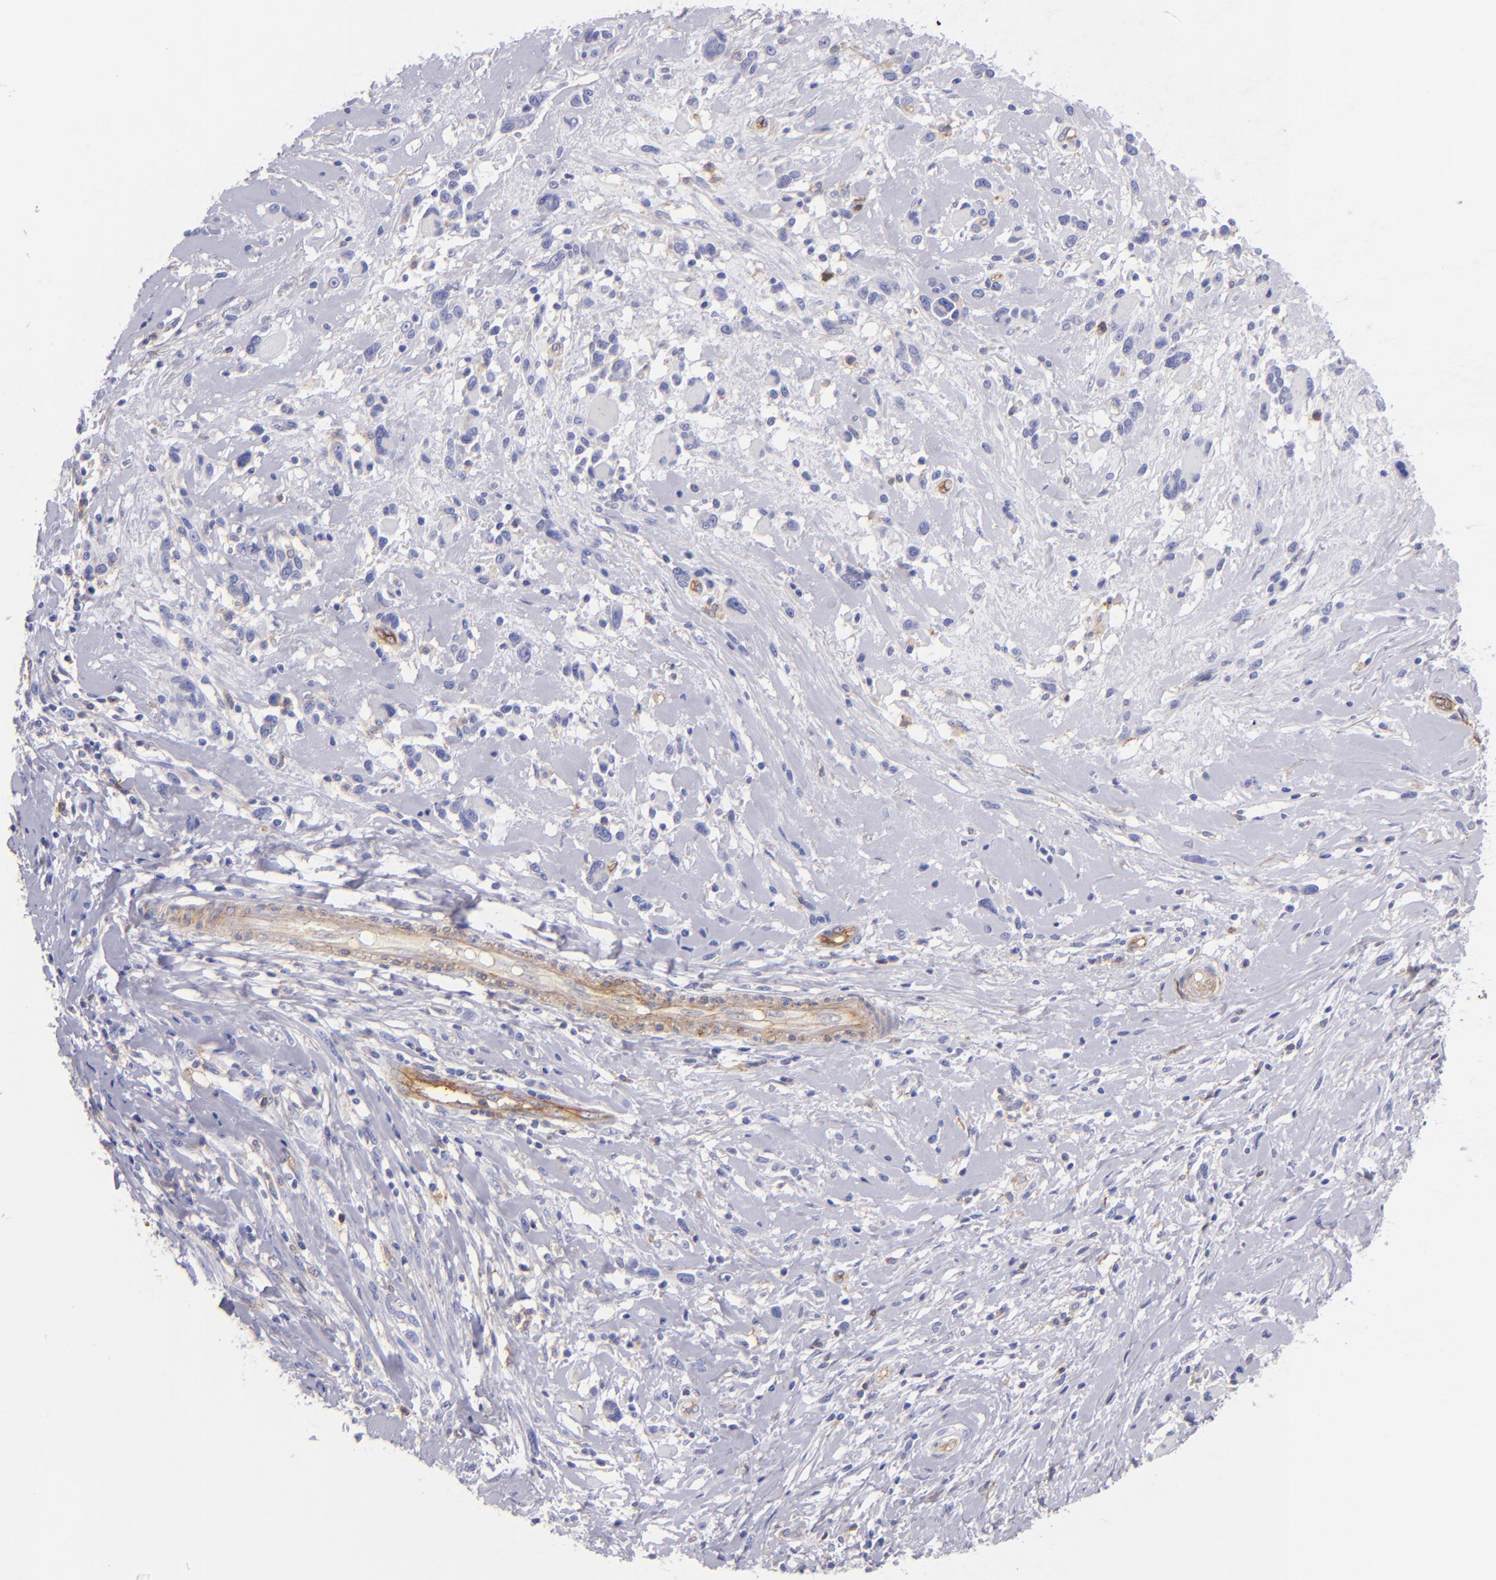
{"staining": {"intensity": "negative", "quantity": "none", "location": "none"}, "tissue": "melanoma", "cell_type": "Tumor cells", "image_type": "cancer", "snomed": [{"axis": "morphology", "description": "Malignant melanoma, NOS"}, {"axis": "topography", "description": "Skin"}], "caption": "Malignant melanoma stained for a protein using IHC exhibits no expression tumor cells.", "gene": "ENTPD1", "patient": {"sex": "male", "age": 91}}